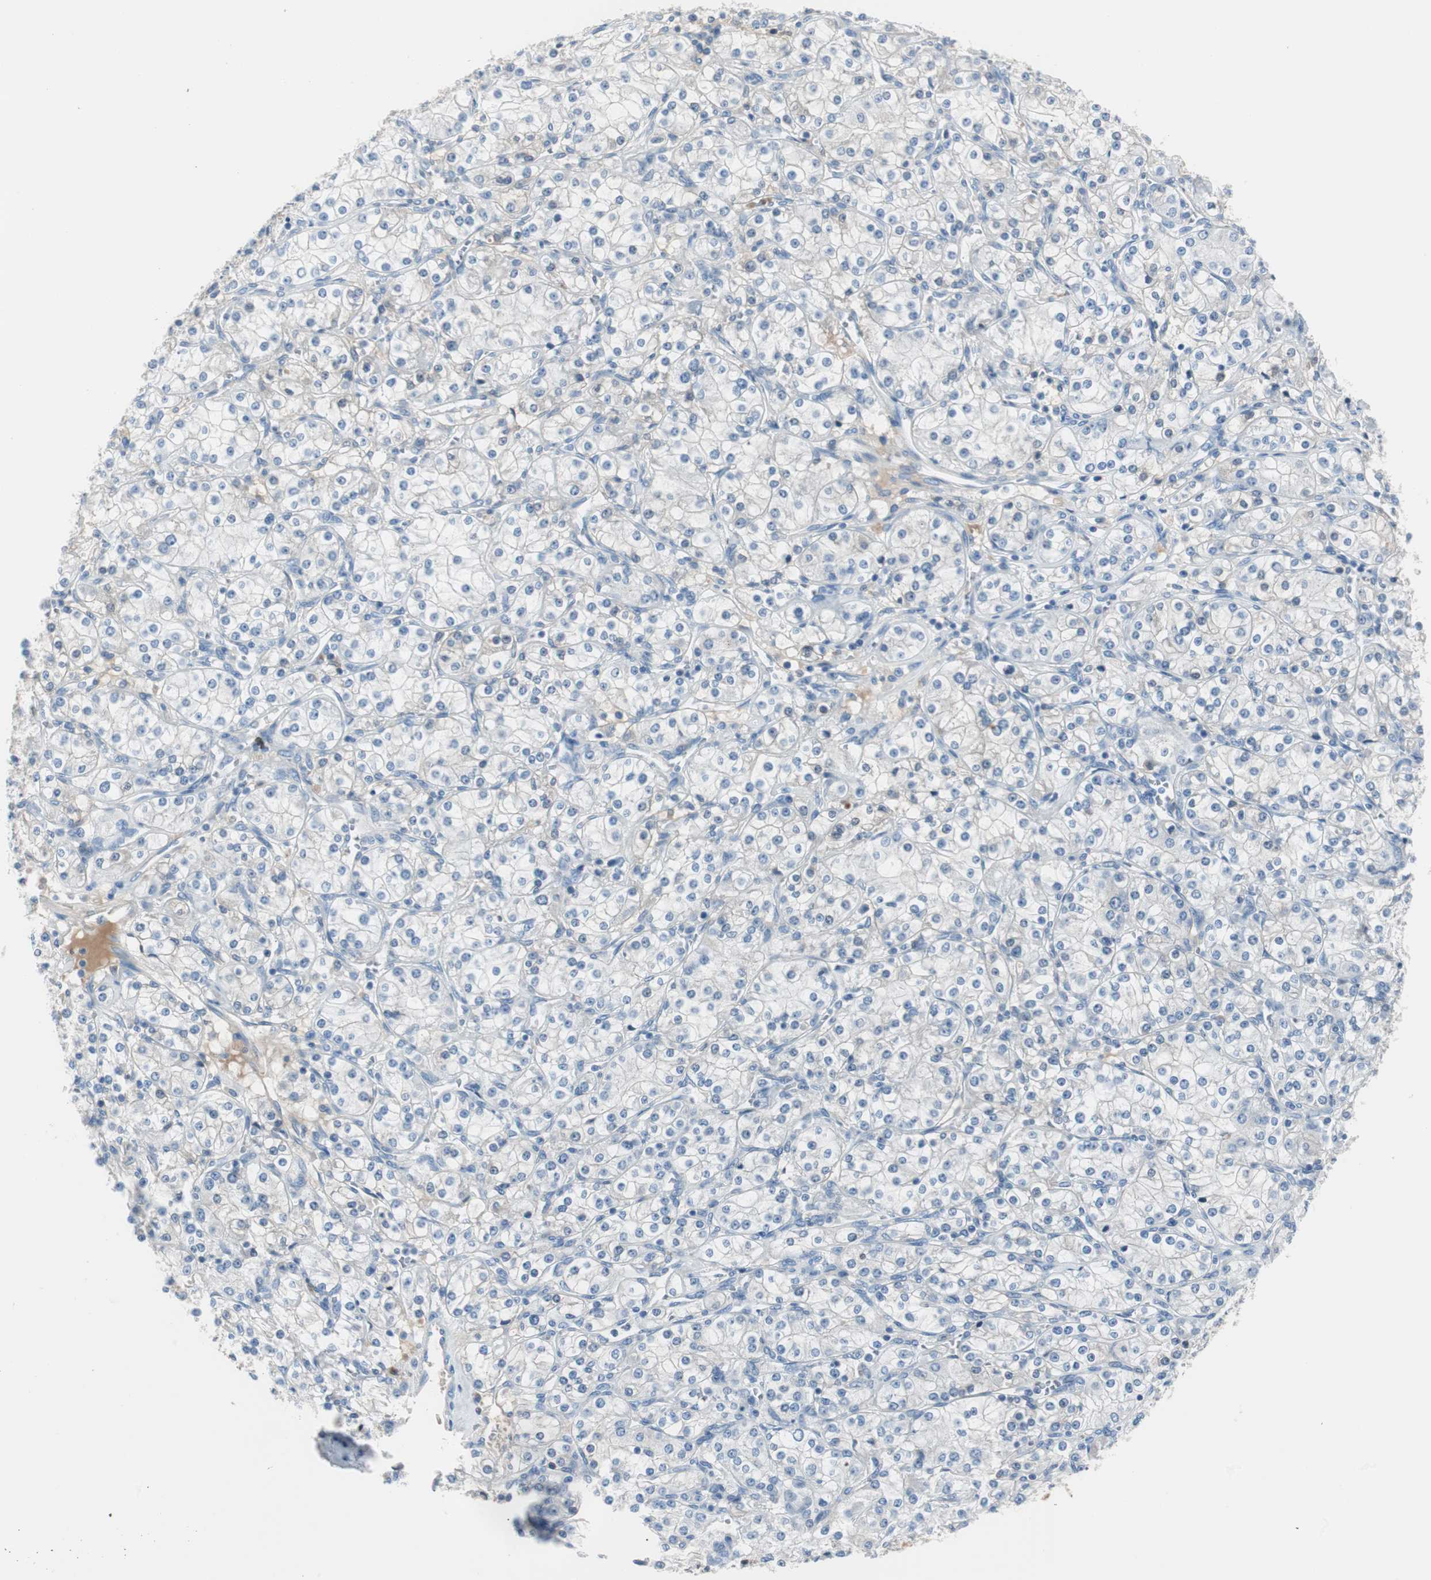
{"staining": {"intensity": "negative", "quantity": "none", "location": "none"}, "tissue": "renal cancer", "cell_type": "Tumor cells", "image_type": "cancer", "snomed": [{"axis": "morphology", "description": "Adenocarcinoma, NOS"}, {"axis": "topography", "description": "Kidney"}], "caption": "Renal adenocarcinoma was stained to show a protein in brown. There is no significant positivity in tumor cells.", "gene": "SERPINF1", "patient": {"sex": "male", "age": 77}}